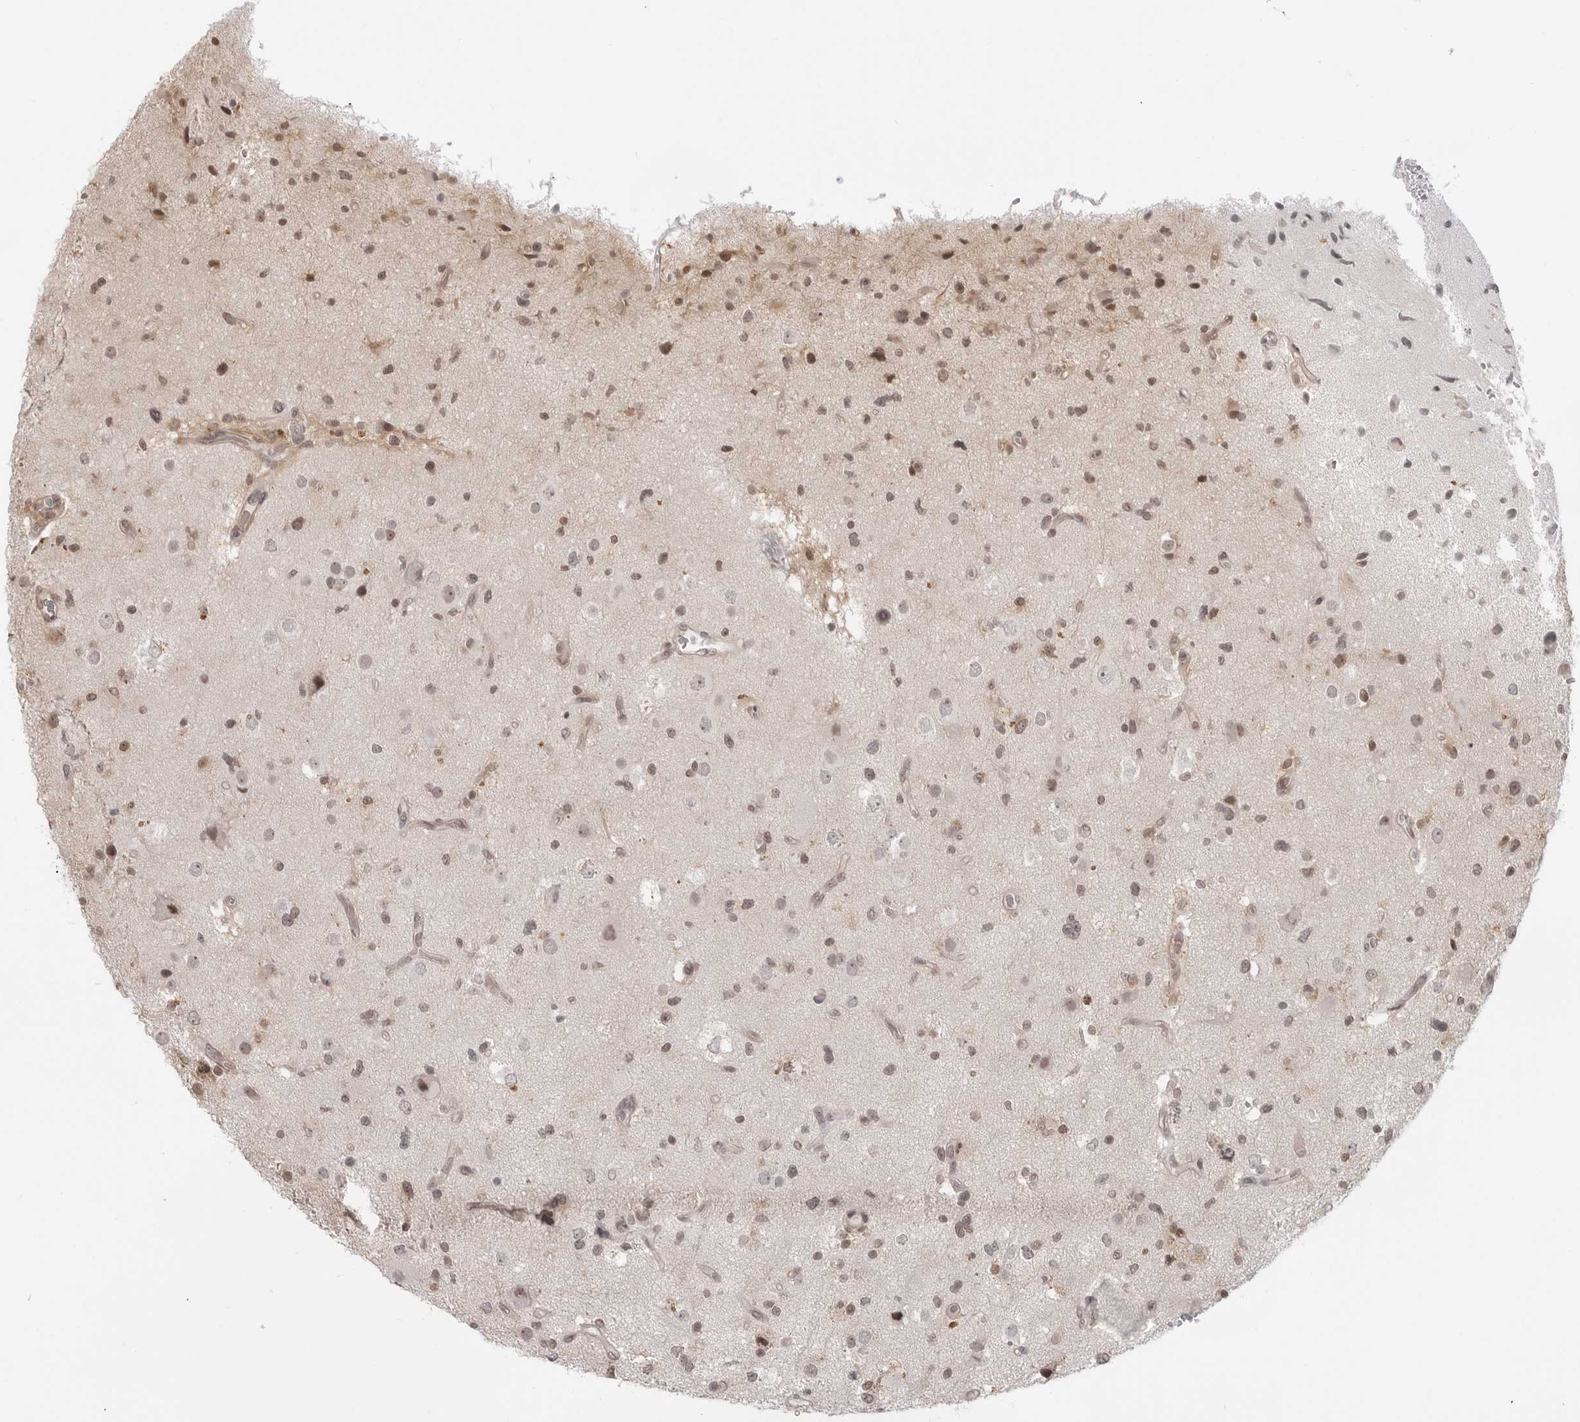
{"staining": {"intensity": "weak", "quantity": "25%-75%", "location": "nuclear"}, "tissue": "glioma", "cell_type": "Tumor cells", "image_type": "cancer", "snomed": [{"axis": "morphology", "description": "Glioma, malignant, High grade"}, {"axis": "topography", "description": "Brain"}], "caption": "Protein staining of malignant glioma (high-grade) tissue shows weak nuclear expression in approximately 25%-75% of tumor cells.", "gene": "SRGAP2", "patient": {"sex": "male", "age": 33}}